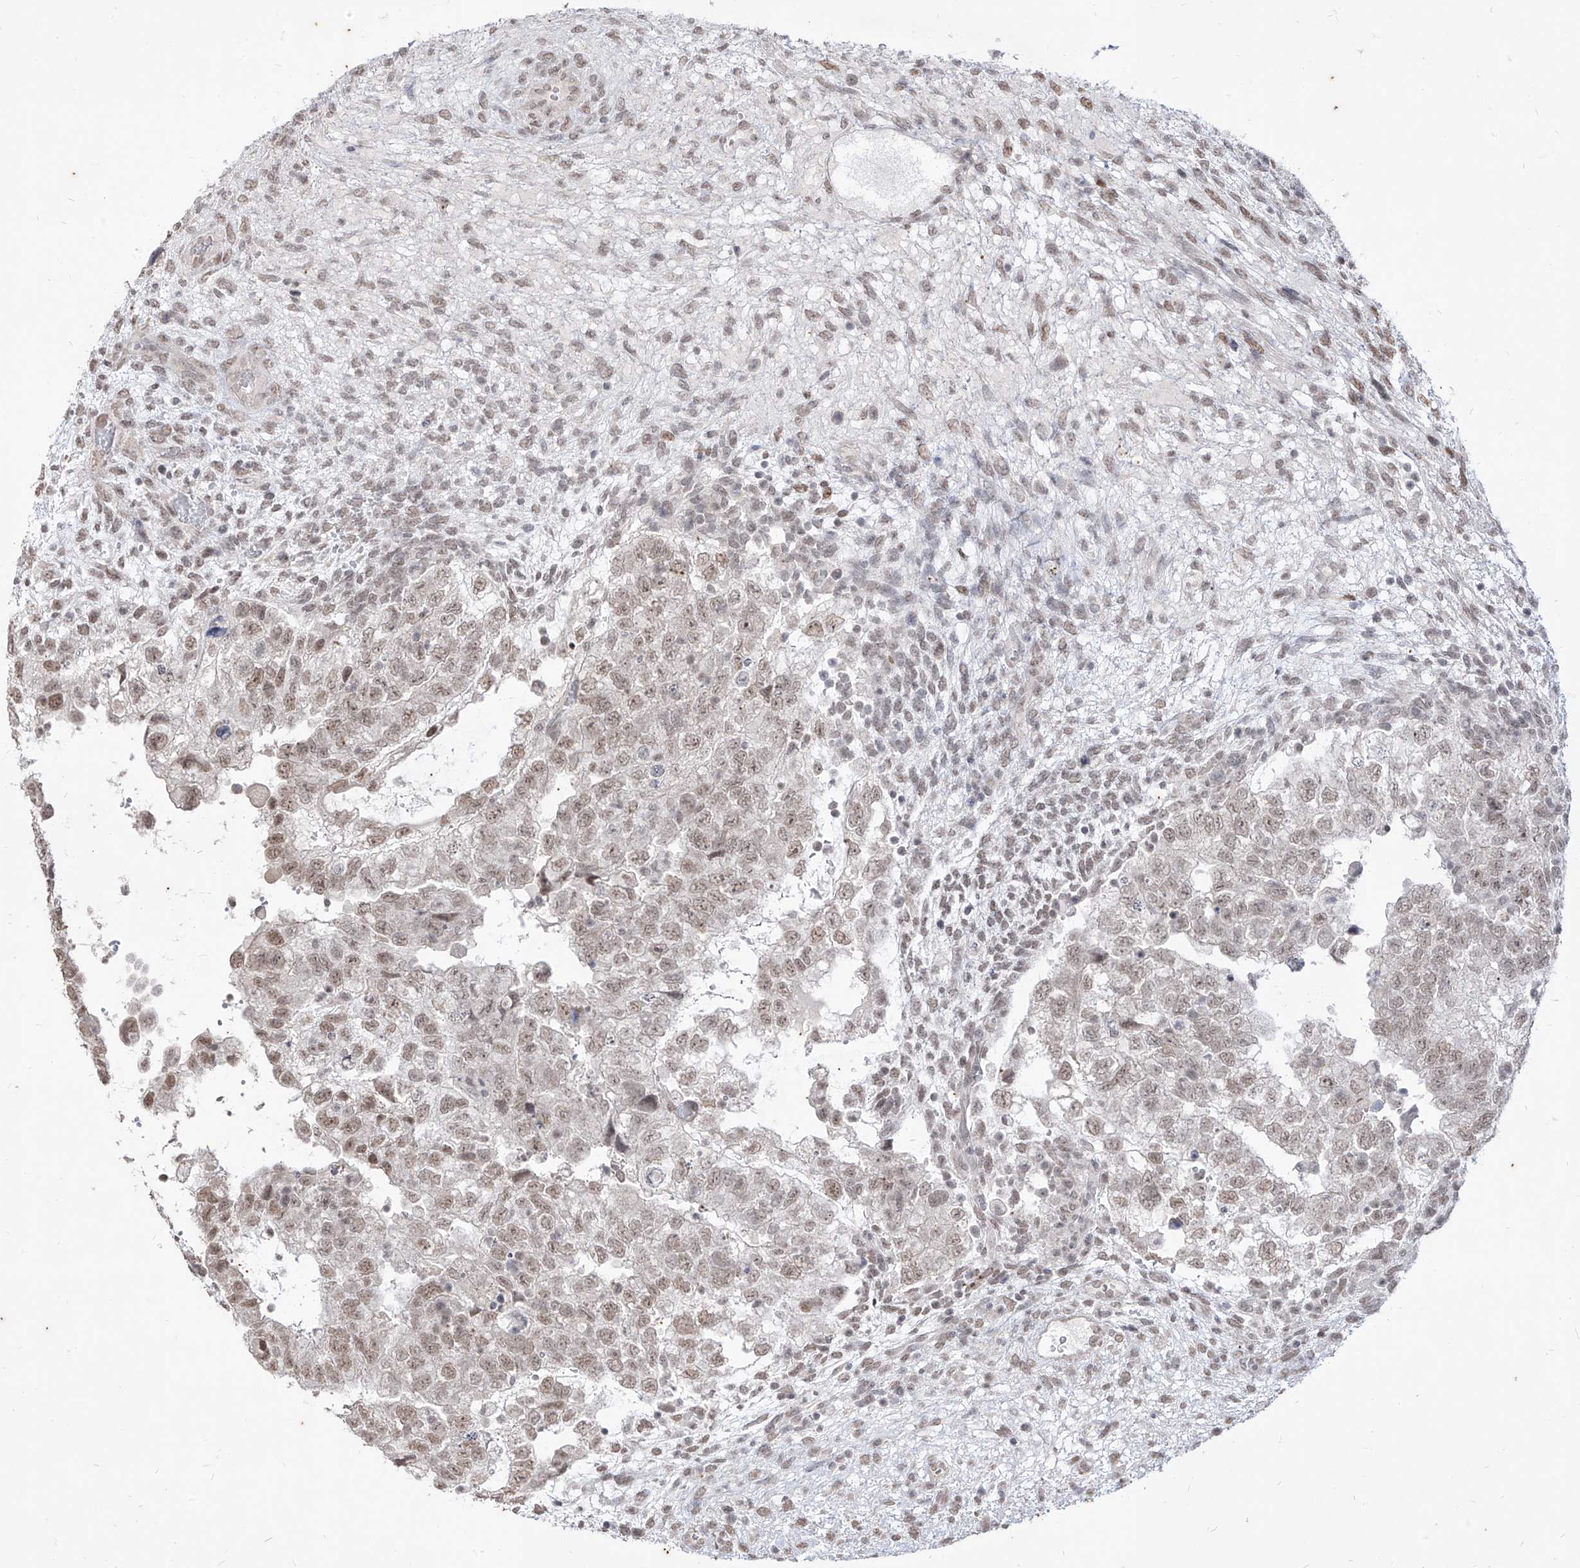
{"staining": {"intensity": "weak", "quantity": ">75%", "location": "nuclear"}, "tissue": "testis cancer", "cell_type": "Tumor cells", "image_type": "cancer", "snomed": [{"axis": "morphology", "description": "Carcinoma, Embryonal, NOS"}, {"axis": "topography", "description": "Testis"}], "caption": "Immunohistochemical staining of embryonal carcinoma (testis) displays low levels of weak nuclear protein positivity in approximately >75% of tumor cells.", "gene": "PHF20L1", "patient": {"sex": "male", "age": 37}}